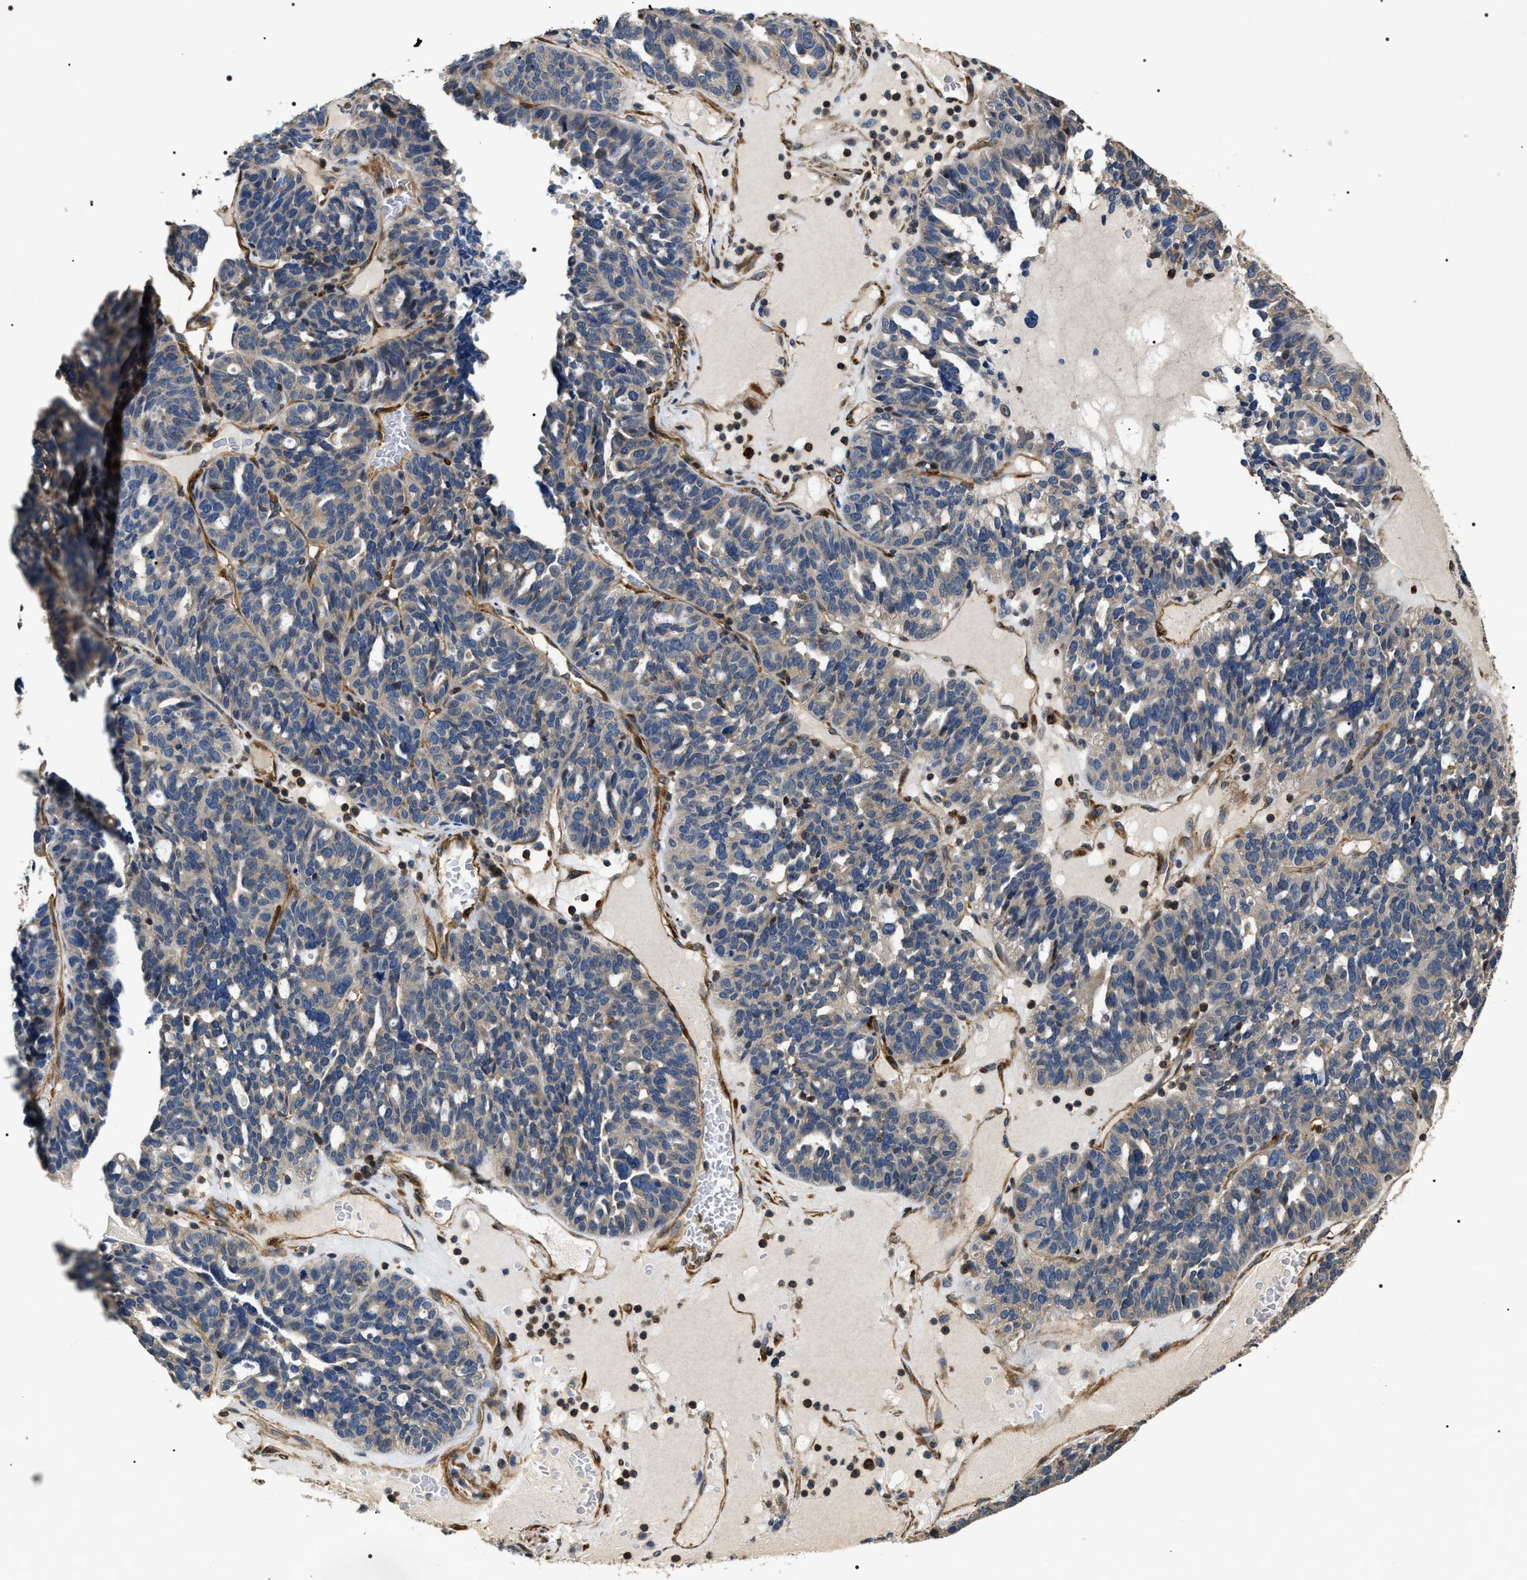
{"staining": {"intensity": "negative", "quantity": "none", "location": "none"}, "tissue": "ovarian cancer", "cell_type": "Tumor cells", "image_type": "cancer", "snomed": [{"axis": "morphology", "description": "Cystadenocarcinoma, serous, NOS"}, {"axis": "topography", "description": "Ovary"}], "caption": "The micrograph displays no staining of tumor cells in serous cystadenocarcinoma (ovarian).", "gene": "ZC3HAV1L", "patient": {"sex": "female", "age": 59}}